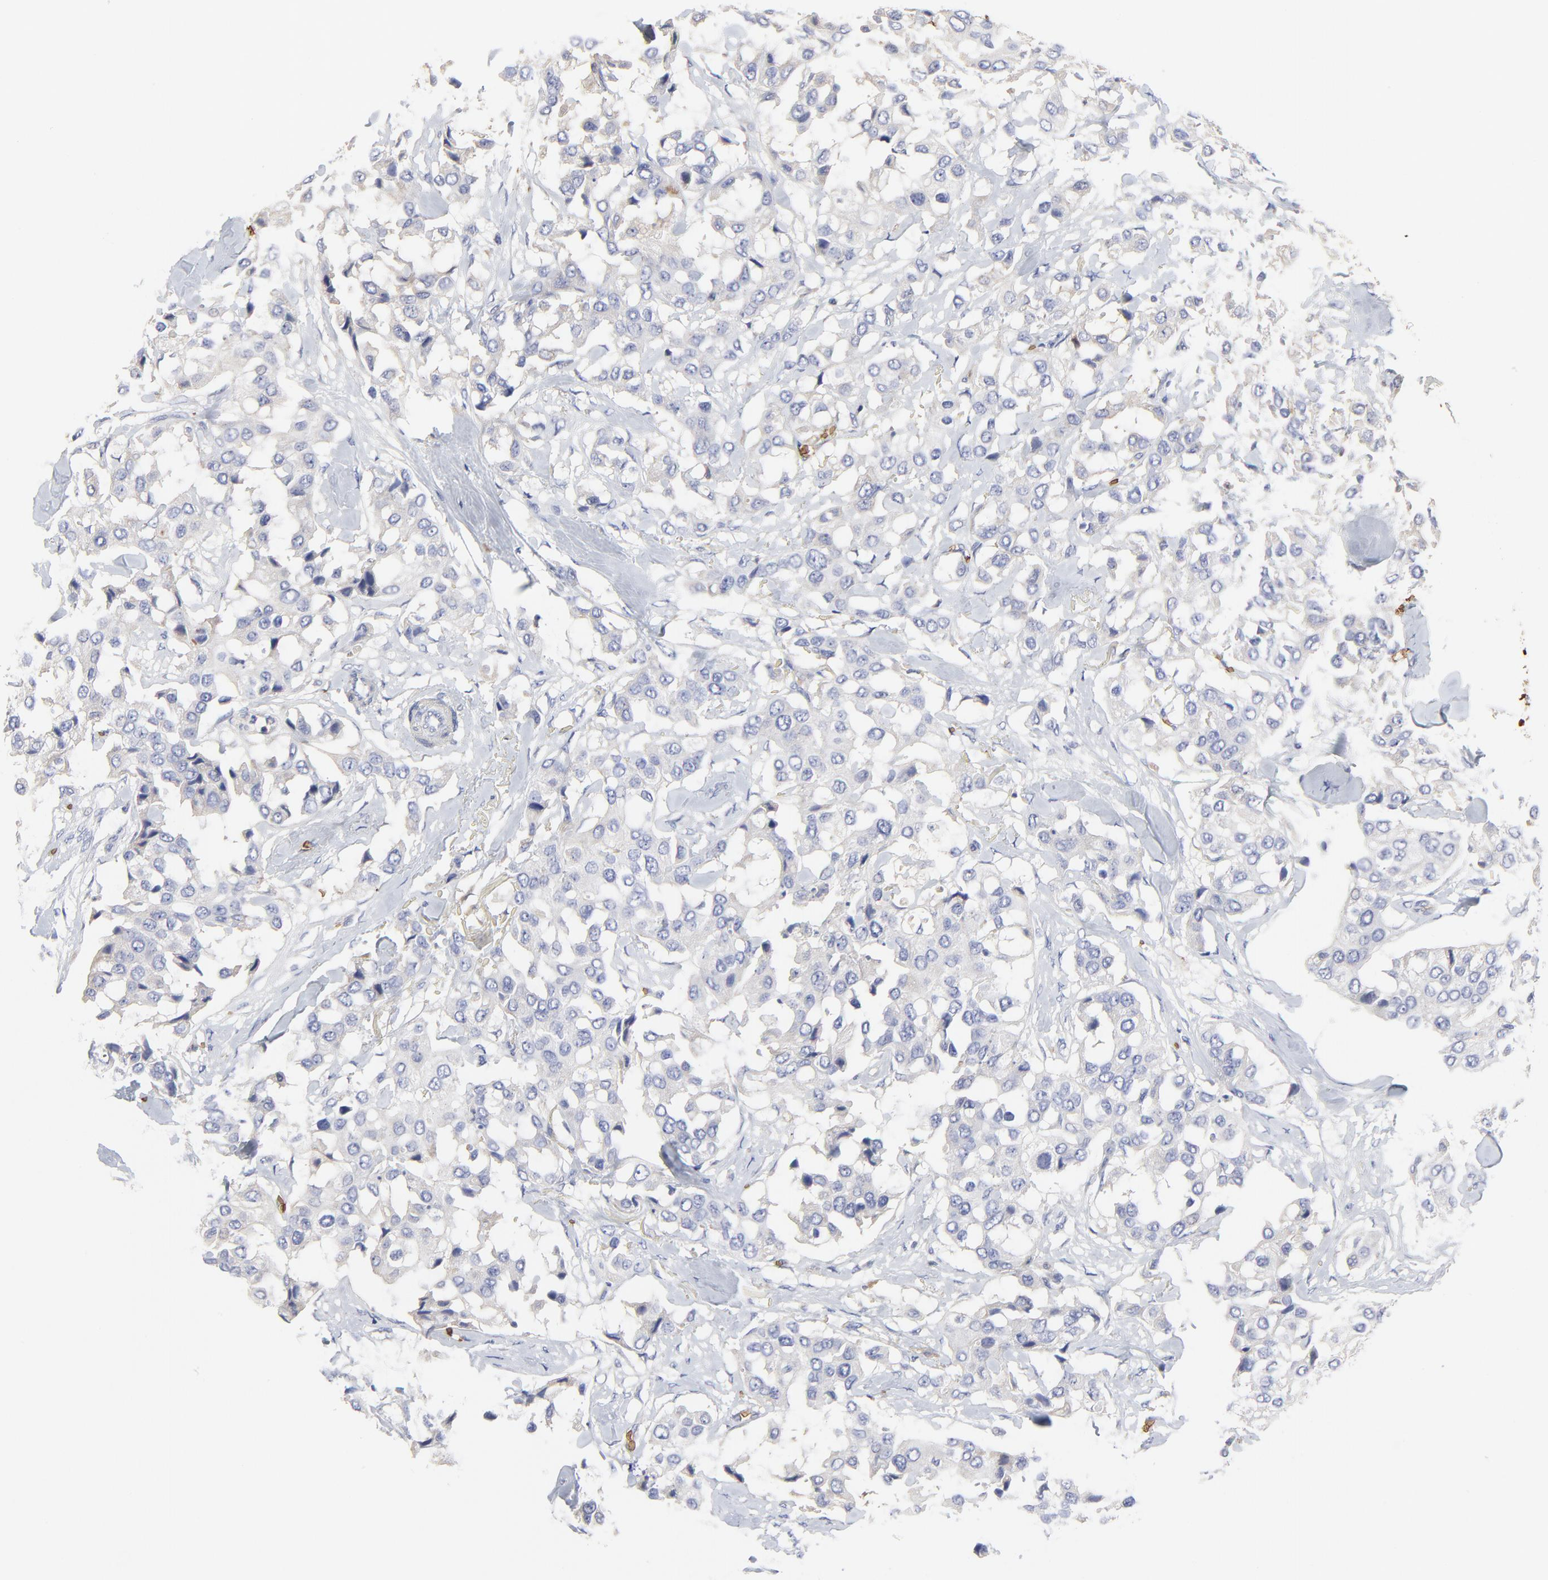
{"staining": {"intensity": "negative", "quantity": "none", "location": "none"}, "tissue": "breast cancer", "cell_type": "Tumor cells", "image_type": "cancer", "snomed": [{"axis": "morphology", "description": "Duct carcinoma"}, {"axis": "topography", "description": "Breast"}], "caption": "Immunohistochemistry (IHC) of human invasive ductal carcinoma (breast) shows no positivity in tumor cells. (Brightfield microscopy of DAB (3,3'-diaminobenzidine) IHC at high magnification).", "gene": "PAG1", "patient": {"sex": "female", "age": 80}}